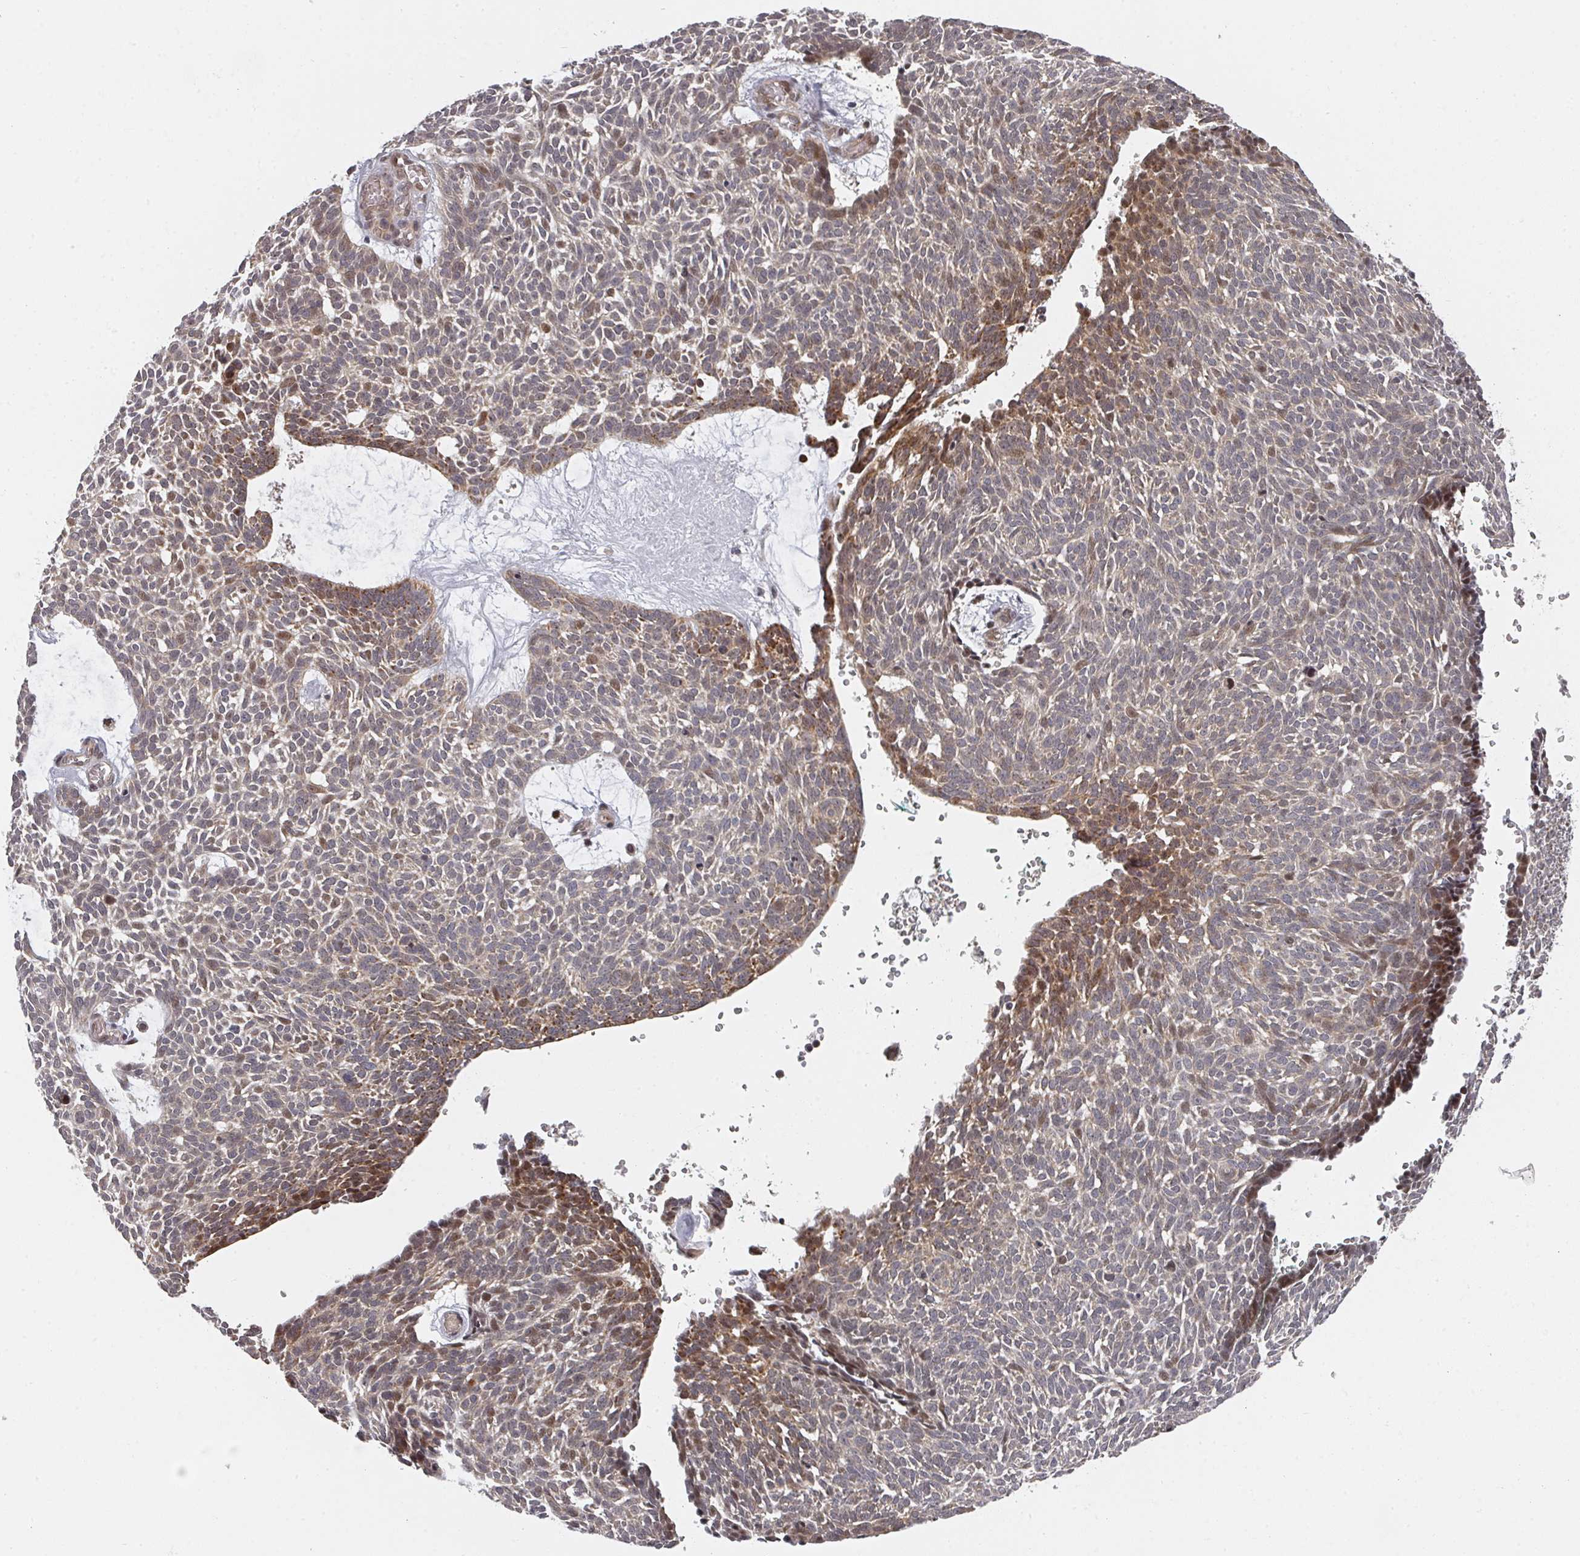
{"staining": {"intensity": "moderate", "quantity": "25%-75%", "location": "cytoplasmic/membranous"}, "tissue": "skin cancer", "cell_type": "Tumor cells", "image_type": "cancer", "snomed": [{"axis": "morphology", "description": "Basal cell carcinoma"}, {"axis": "topography", "description": "Skin"}], "caption": "Skin cancer (basal cell carcinoma) stained for a protein shows moderate cytoplasmic/membranous positivity in tumor cells. (DAB = brown stain, brightfield microscopy at high magnification).", "gene": "KIF1C", "patient": {"sex": "male", "age": 61}}